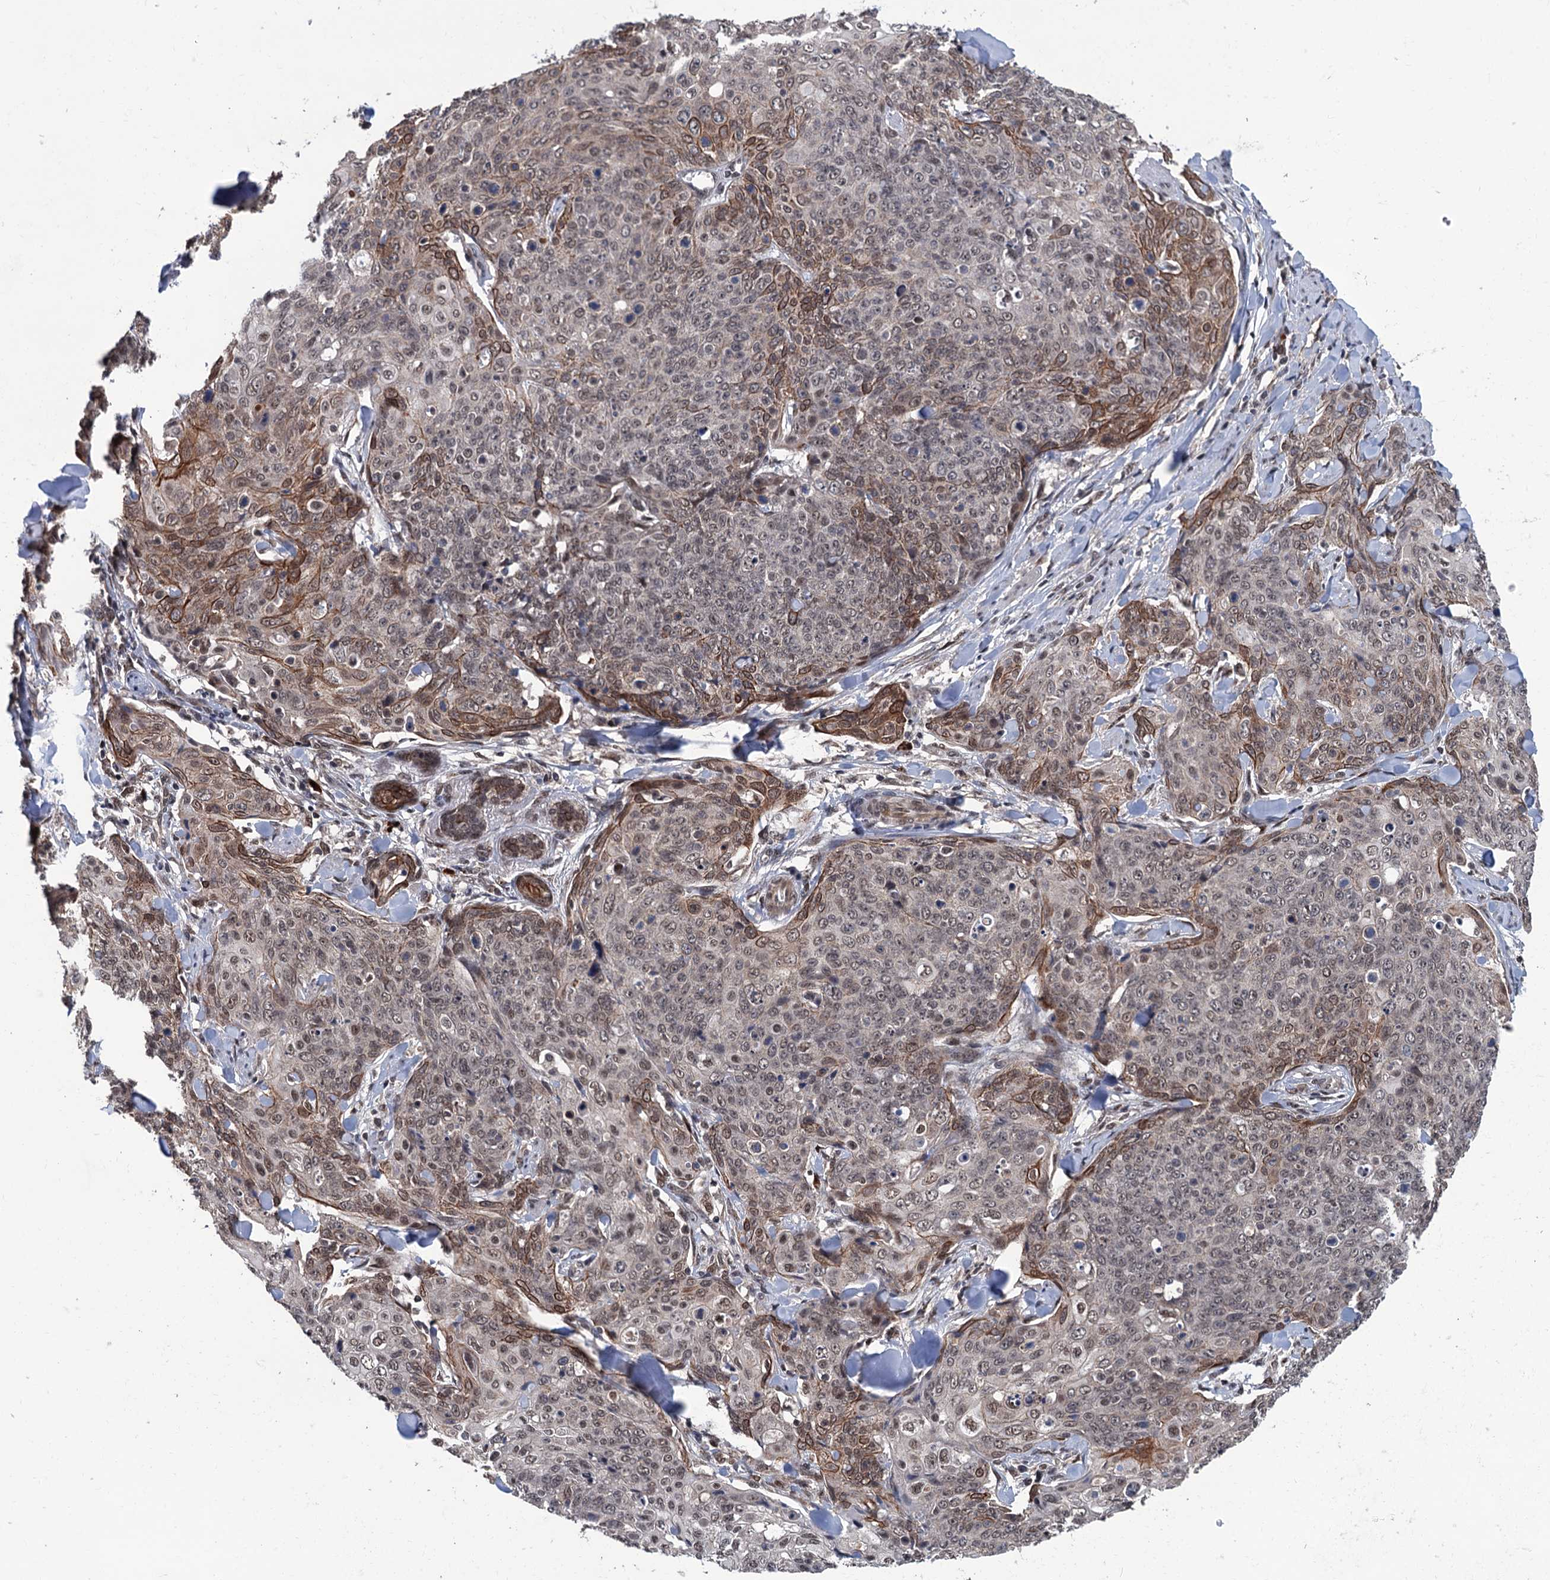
{"staining": {"intensity": "moderate", "quantity": "<25%", "location": "cytoplasmic/membranous,nuclear"}, "tissue": "skin cancer", "cell_type": "Tumor cells", "image_type": "cancer", "snomed": [{"axis": "morphology", "description": "Squamous cell carcinoma, NOS"}, {"axis": "topography", "description": "Skin"}, {"axis": "topography", "description": "Vulva"}], "caption": "Immunohistochemical staining of human skin cancer shows low levels of moderate cytoplasmic/membranous and nuclear staining in about <25% of tumor cells.", "gene": "RASSF4", "patient": {"sex": "female", "age": 85}}